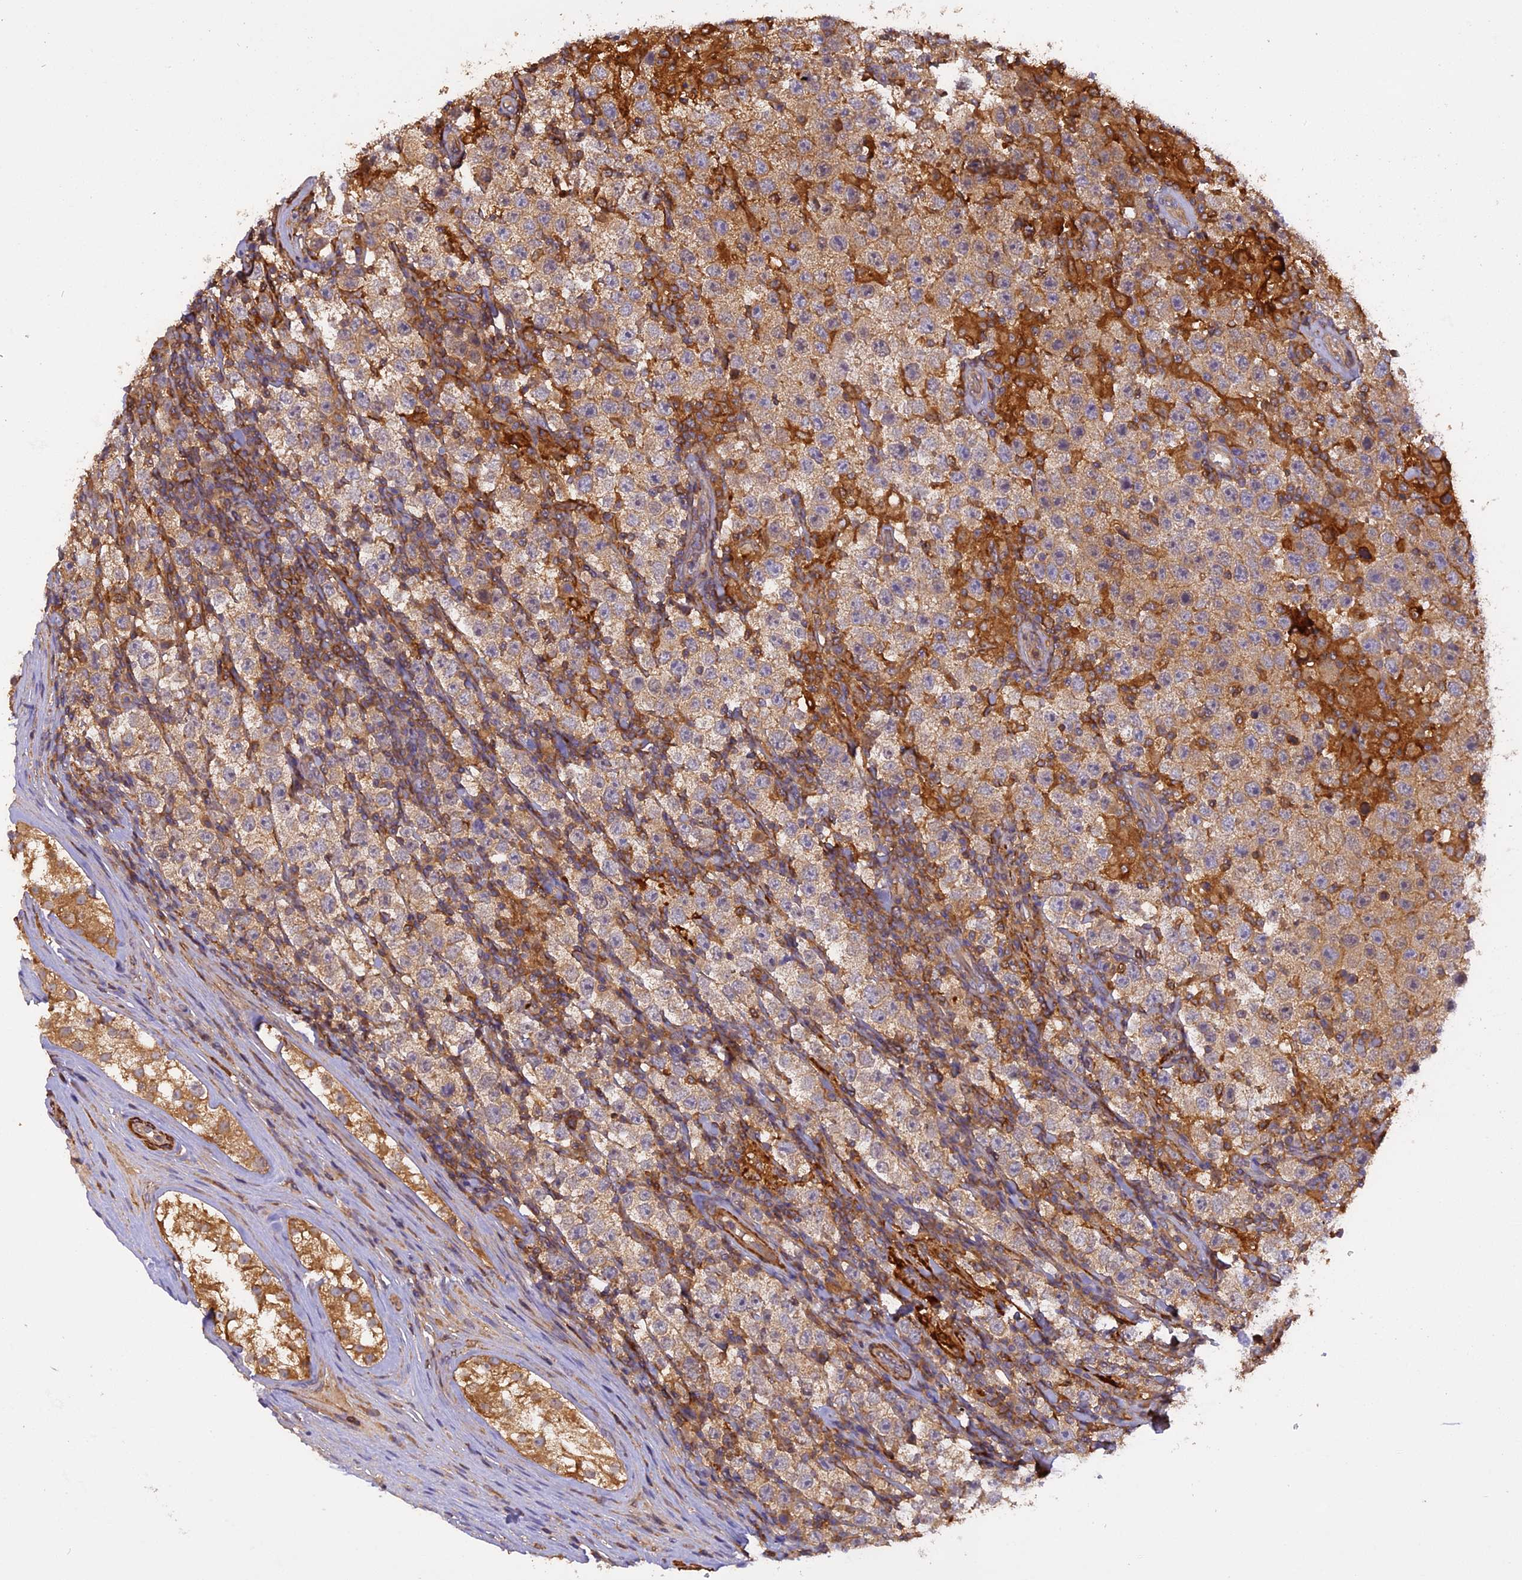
{"staining": {"intensity": "moderate", "quantity": ">75%", "location": "cytoplasmic/membranous"}, "tissue": "testis cancer", "cell_type": "Tumor cells", "image_type": "cancer", "snomed": [{"axis": "morphology", "description": "Normal tissue, NOS"}, {"axis": "morphology", "description": "Urothelial carcinoma, High grade"}, {"axis": "morphology", "description": "Seminoma, NOS"}, {"axis": "morphology", "description": "Carcinoma, Embryonal, NOS"}, {"axis": "topography", "description": "Urinary bladder"}, {"axis": "topography", "description": "Testis"}], "caption": "Human testis cancer (embryonal carcinoma) stained for a protein (brown) demonstrates moderate cytoplasmic/membranous positive expression in approximately >75% of tumor cells.", "gene": "STOML1", "patient": {"sex": "male", "age": 41}}